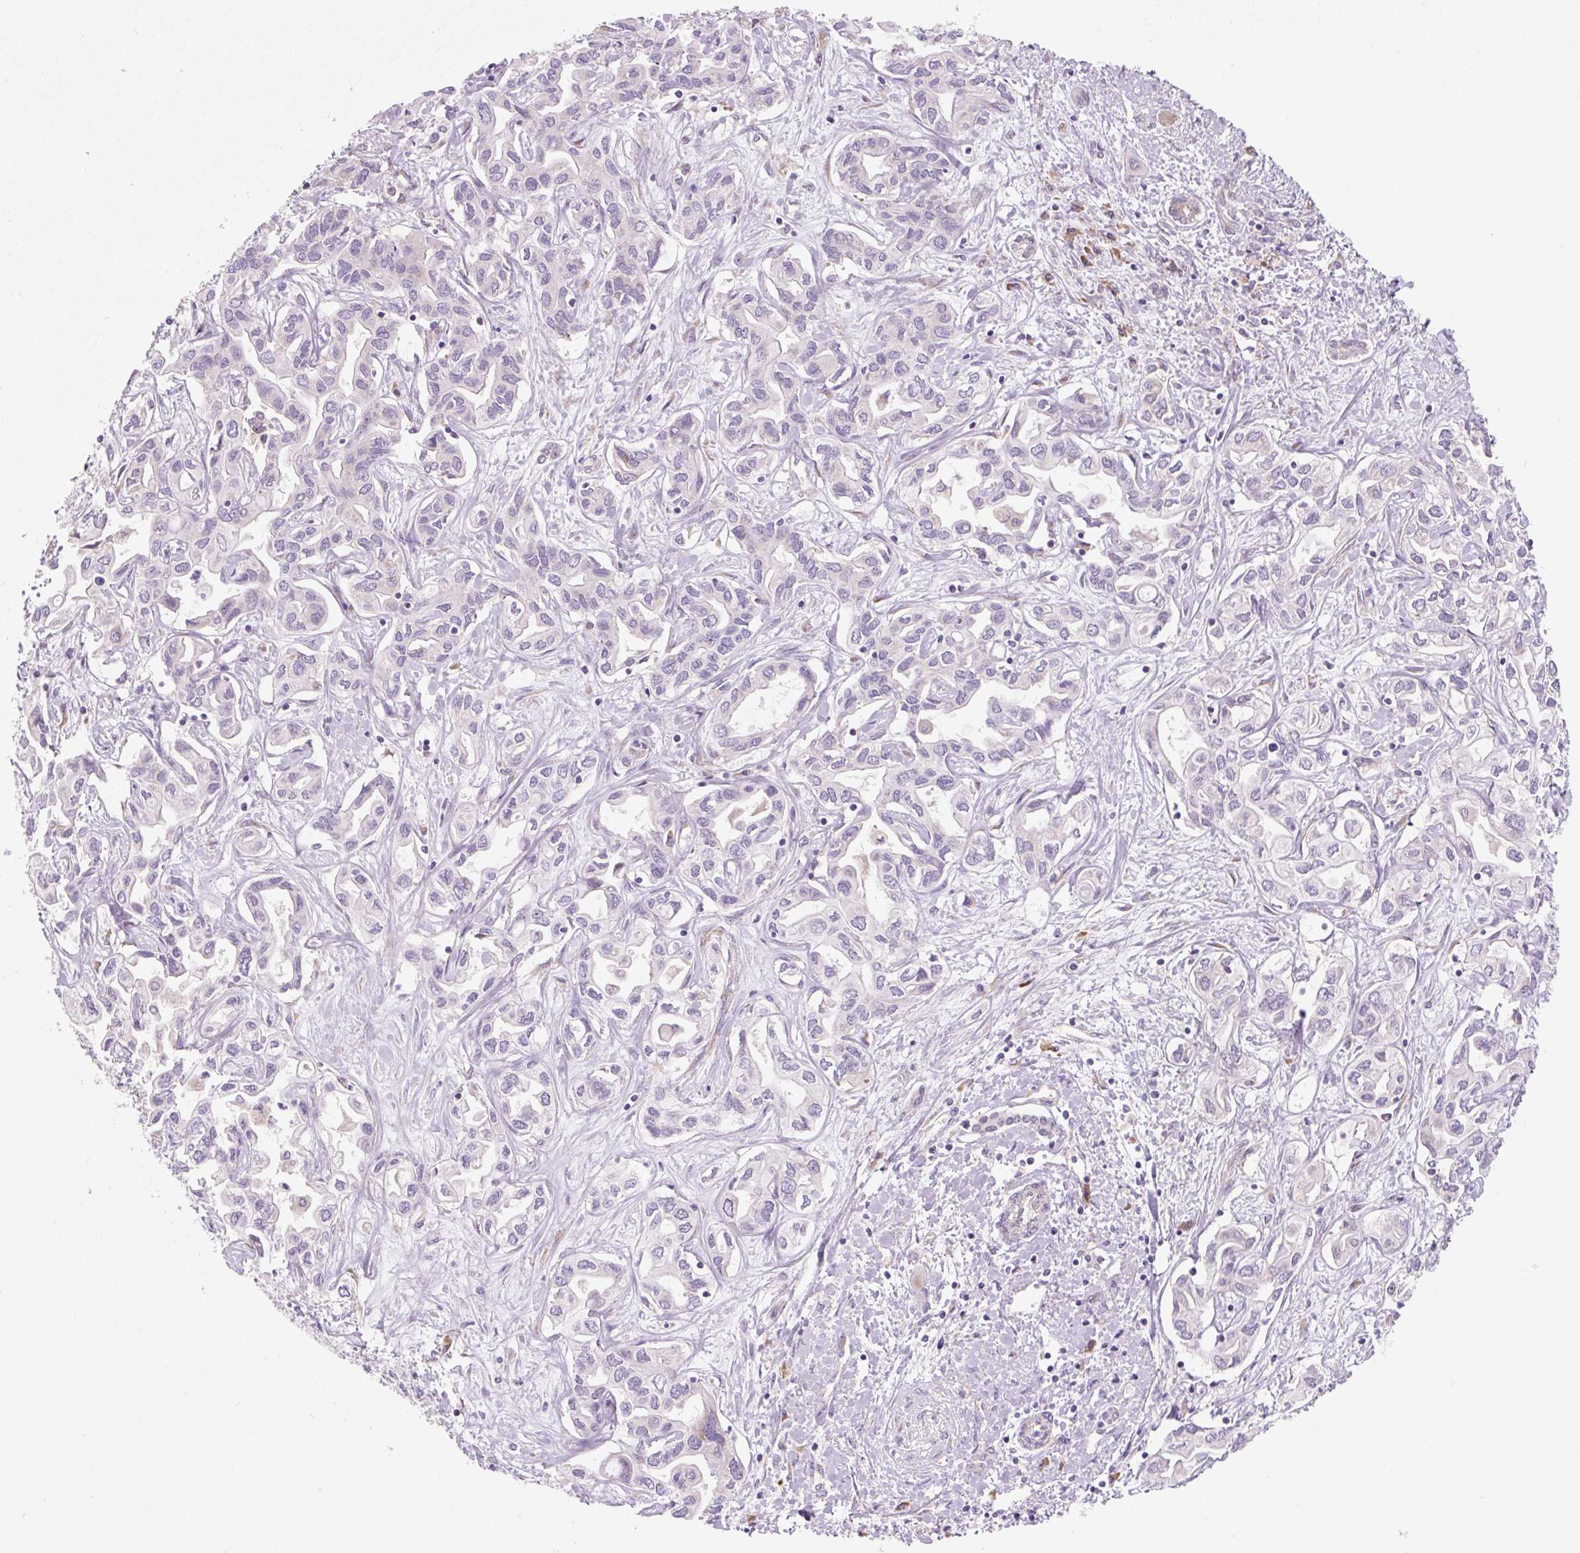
{"staining": {"intensity": "negative", "quantity": "none", "location": "none"}, "tissue": "liver cancer", "cell_type": "Tumor cells", "image_type": "cancer", "snomed": [{"axis": "morphology", "description": "Cholangiocarcinoma"}, {"axis": "topography", "description": "Liver"}], "caption": "Liver cancer (cholangiocarcinoma) stained for a protein using immunohistochemistry (IHC) shows no expression tumor cells.", "gene": "RPL18A", "patient": {"sex": "female", "age": 64}}